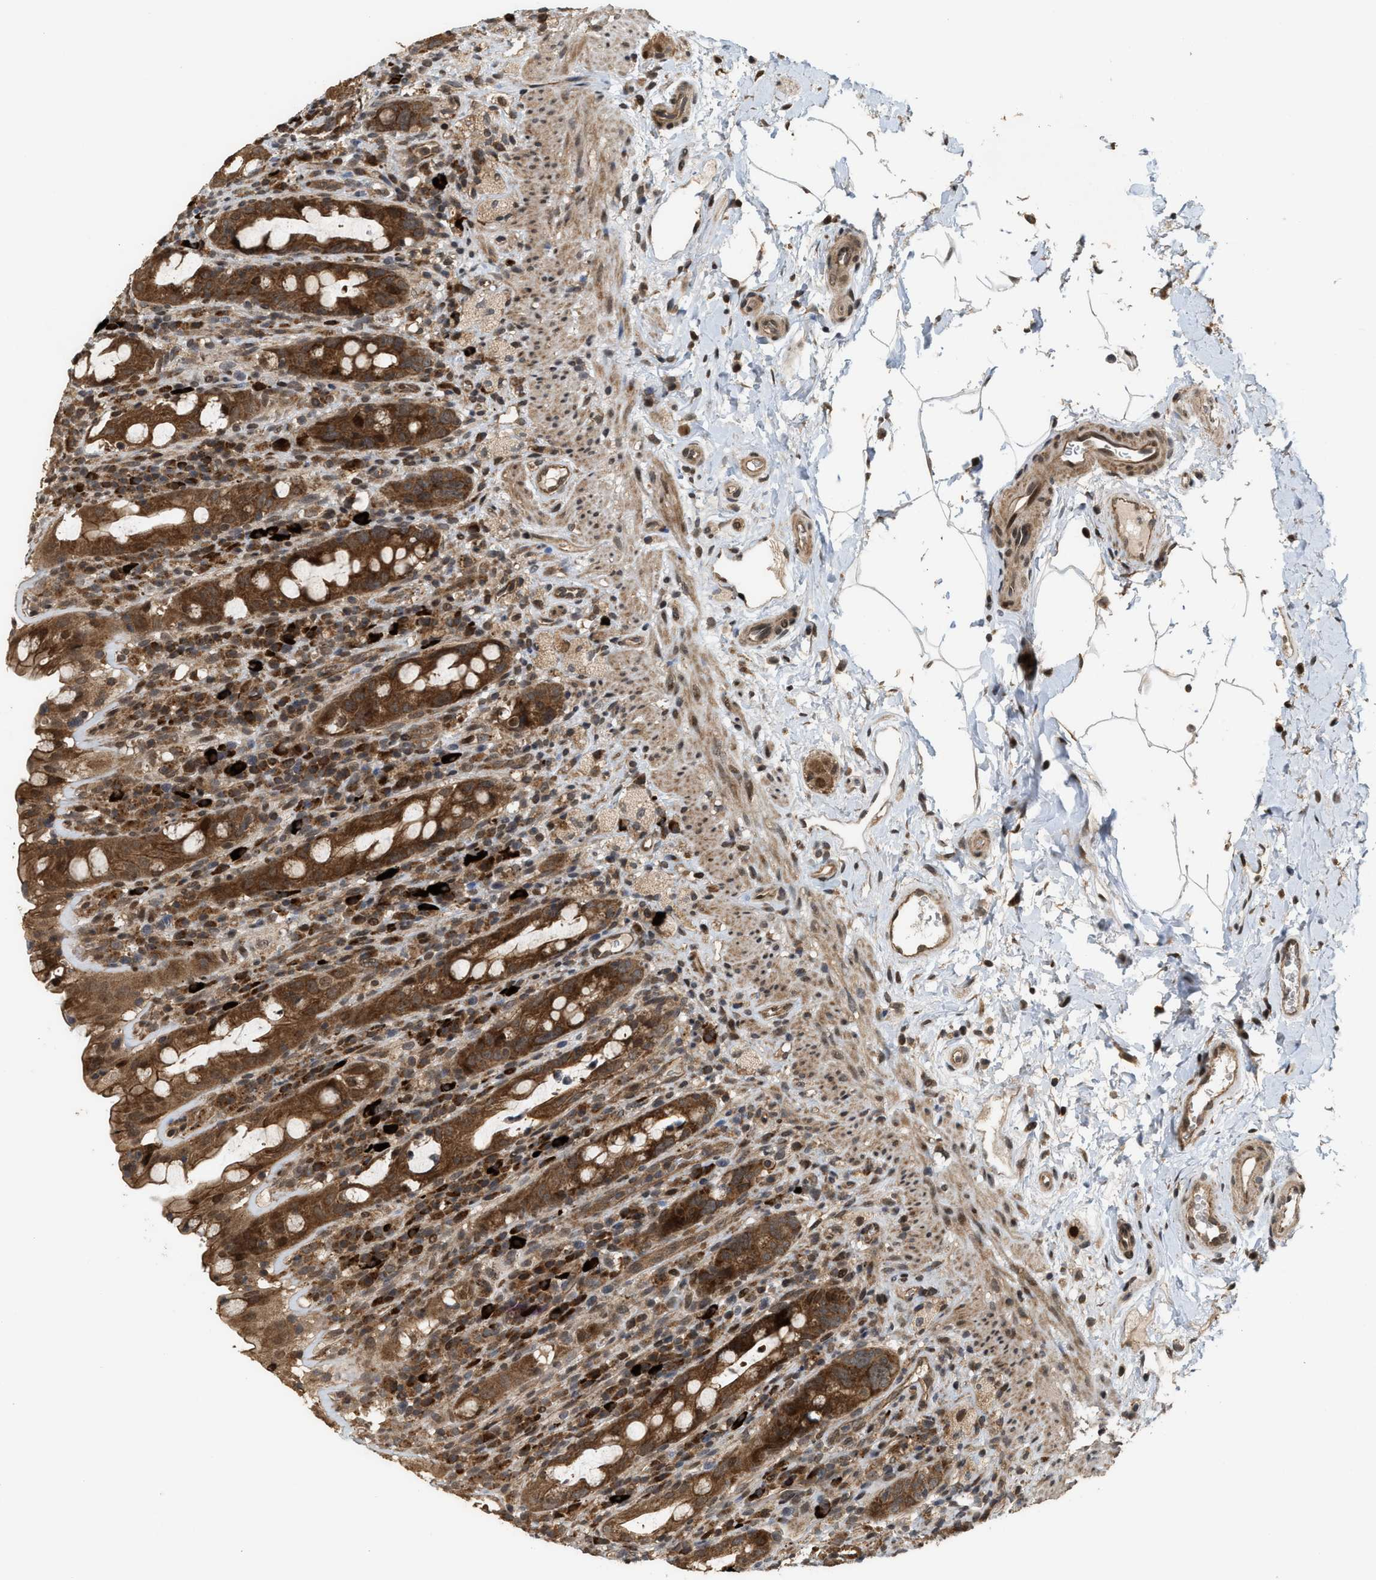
{"staining": {"intensity": "strong", "quantity": ">75%", "location": "cytoplasmic/membranous,nuclear"}, "tissue": "rectum", "cell_type": "Glandular cells", "image_type": "normal", "snomed": [{"axis": "morphology", "description": "Normal tissue, NOS"}, {"axis": "topography", "description": "Rectum"}], "caption": "A brown stain highlights strong cytoplasmic/membranous,nuclear positivity of a protein in glandular cells of normal human rectum. Immunohistochemistry stains the protein of interest in brown and the nuclei are stained blue.", "gene": "ELP2", "patient": {"sex": "male", "age": 44}}